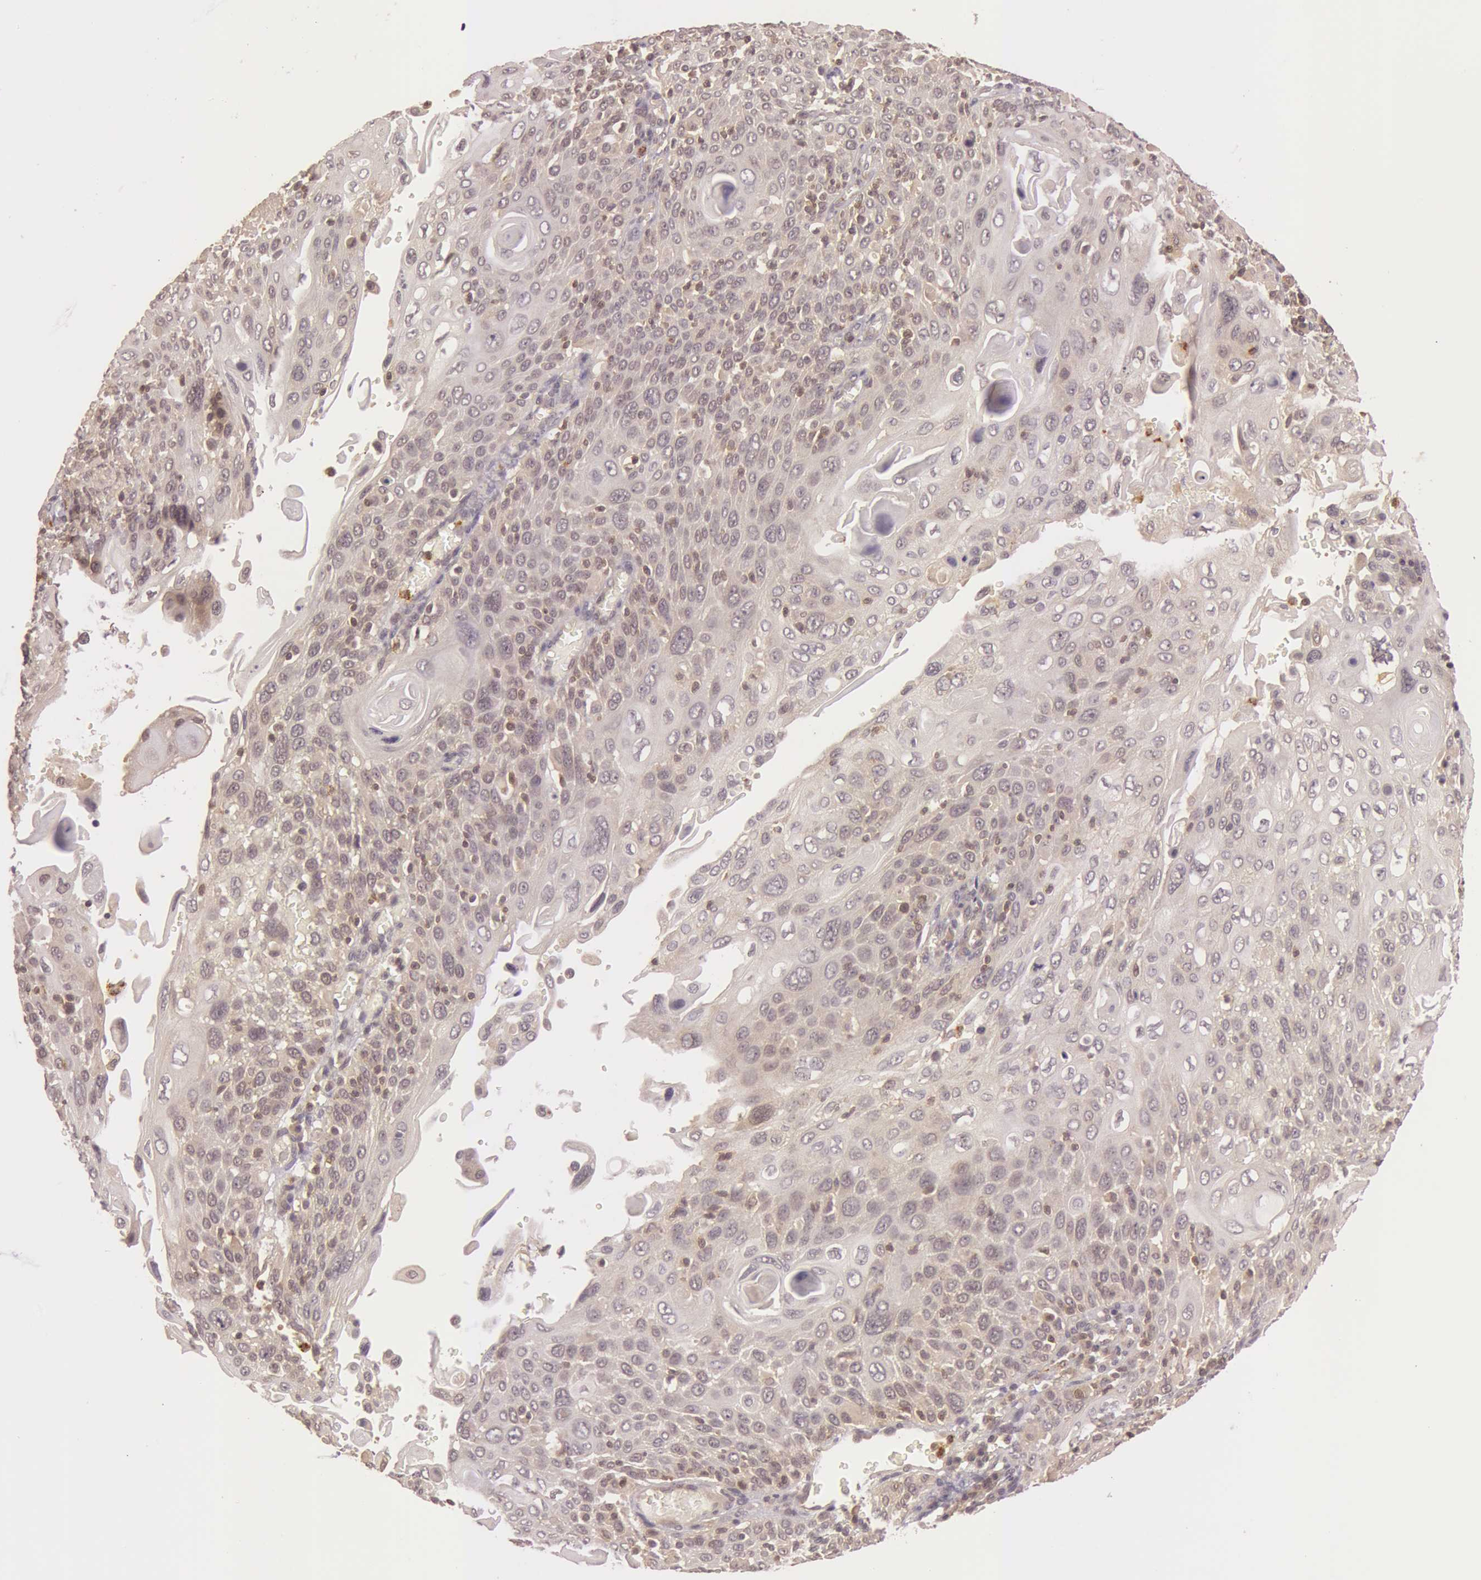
{"staining": {"intensity": "weak", "quantity": ">75%", "location": "cytoplasmic/membranous"}, "tissue": "cervical cancer", "cell_type": "Tumor cells", "image_type": "cancer", "snomed": [{"axis": "morphology", "description": "Squamous cell carcinoma, NOS"}, {"axis": "topography", "description": "Cervix"}], "caption": "High-magnification brightfield microscopy of squamous cell carcinoma (cervical) stained with DAB (3,3'-diaminobenzidine) (brown) and counterstained with hematoxylin (blue). tumor cells exhibit weak cytoplasmic/membranous positivity is appreciated in approximately>75% of cells. (IHC, brightfield microscopy, high magnification).", "gene": "ATG2B", "patient": {"sex": "female", "age": 54}}